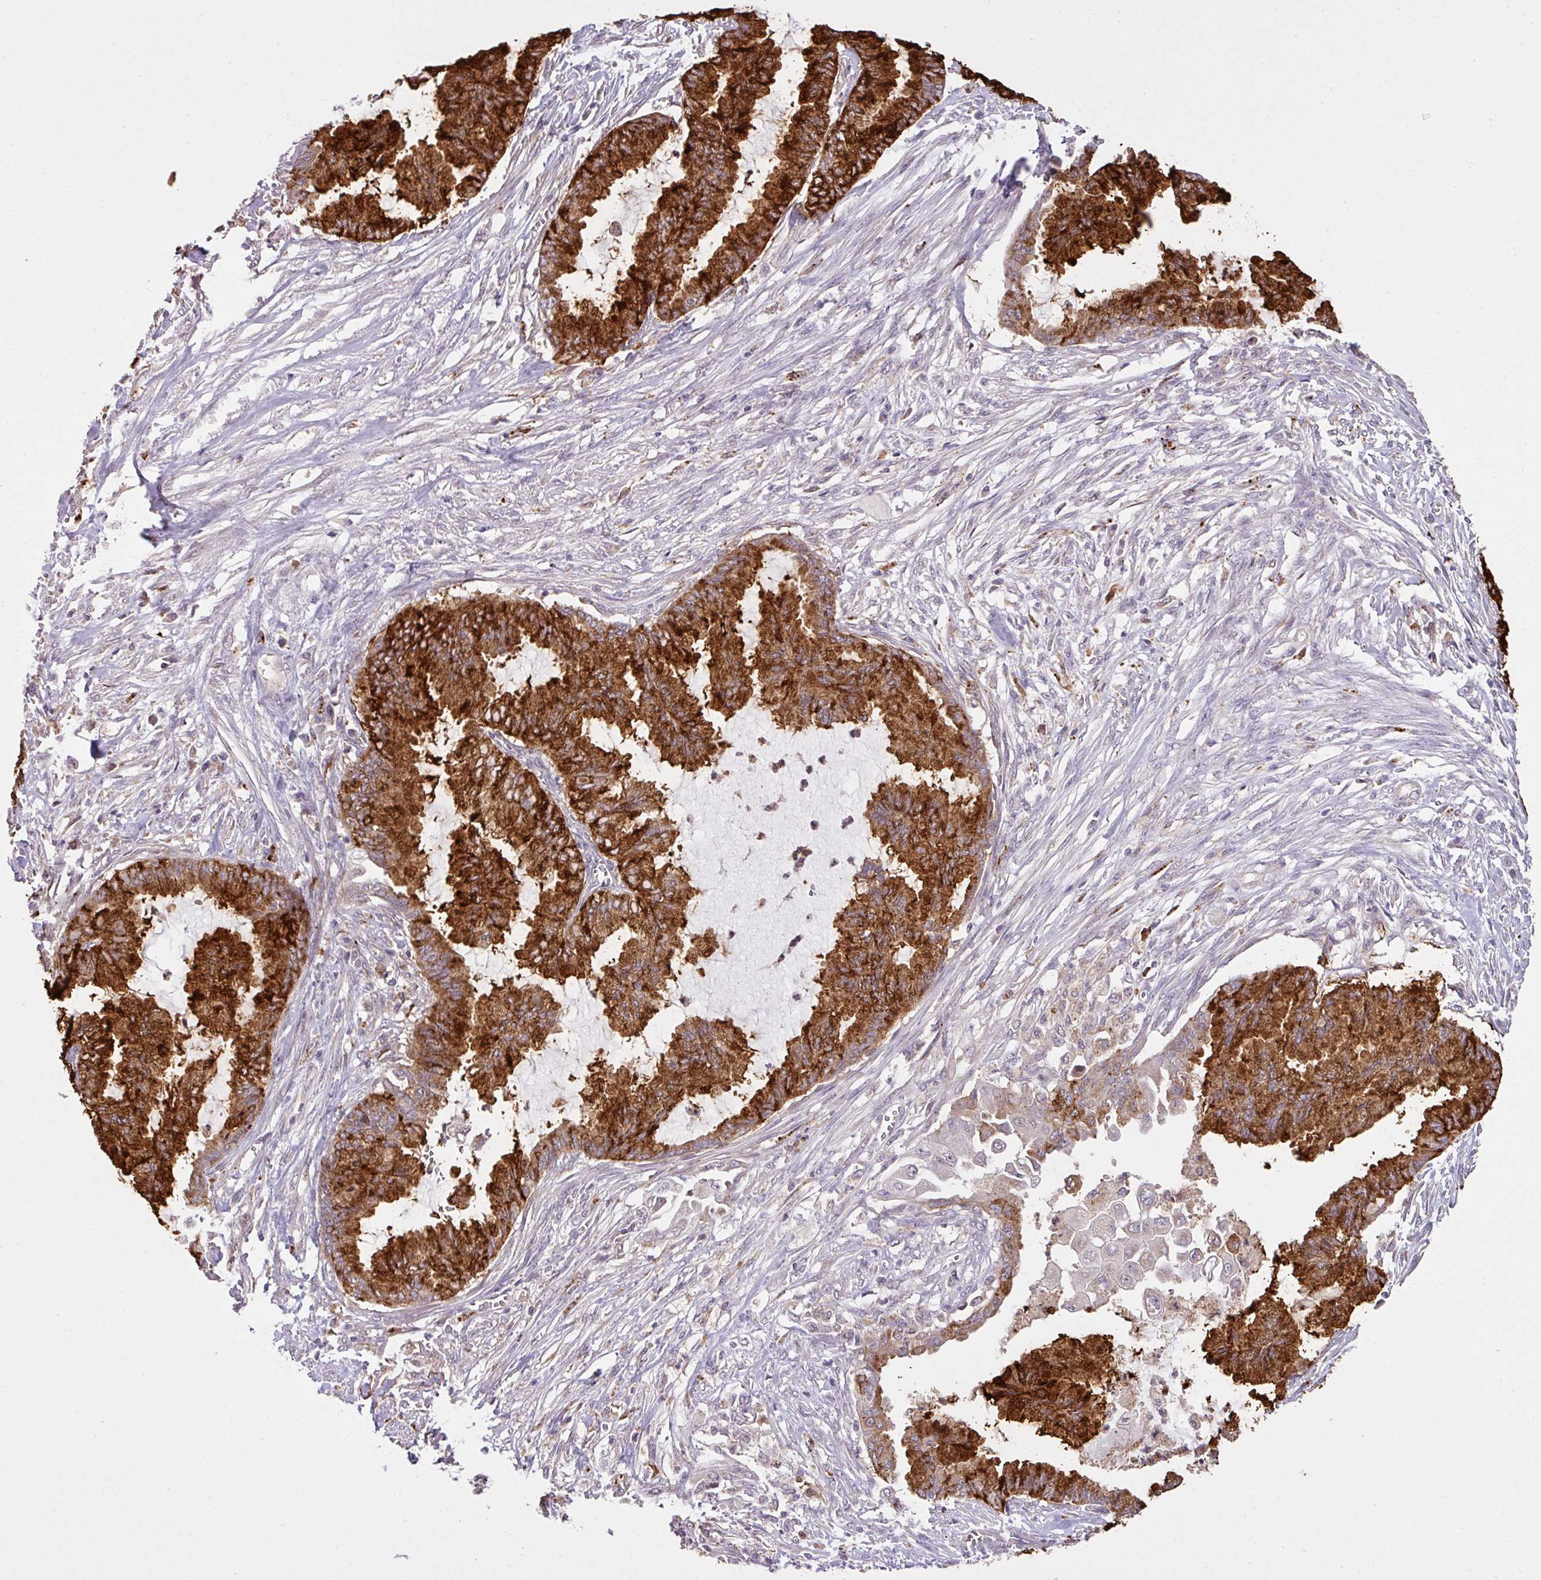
{"staining": {"intensity": "strong", "quantity": ">75%", "location": "cytoplasmic/membranous"}, "tissue": "endometrial cancer", "cell_type": "Tumor cells", "image_type": "cancer", "snomed": [{"axis": "morphology", "description": "Adenocarcinoma, NOS"}, {"axis": "topography", "description": "Endometrium"}], "caption": "Approximately >75% of tumor cells in endometrial cancer (adenocarcinoma) exhibit strong cytoplasmic/membranous protein positivity as visualized by brown immunohistochemical staining.", "gene": "SMCO4", "patient": {"sex": "female", "age": 86}}